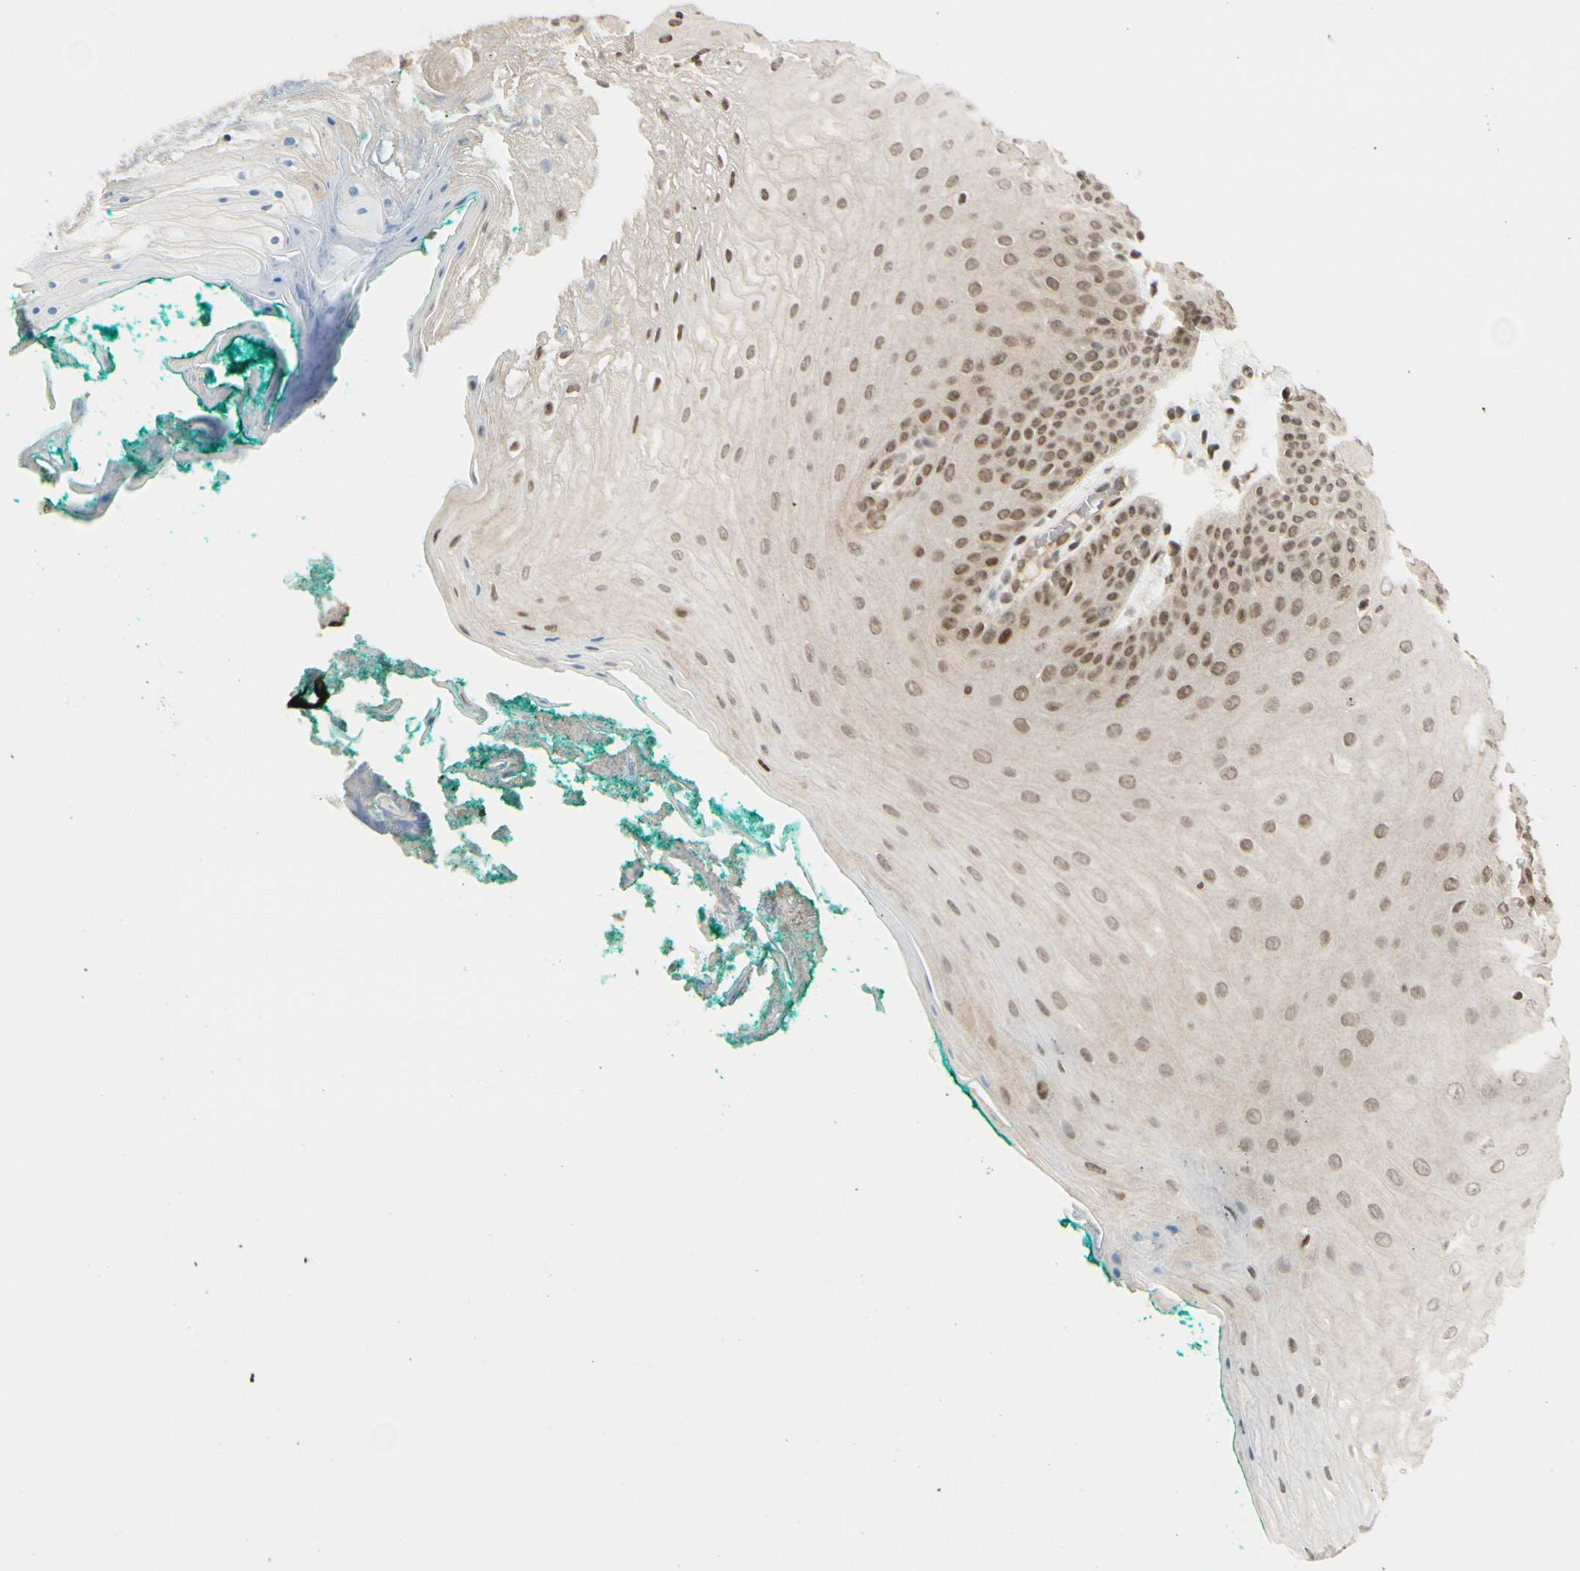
{"staining": {"intensity": "moderate", "quantity": "25%-75%", "location": "nuclear"}, "tissue": "oral mucosa", "cell_type": "Squamous epithelial cells", "image_type": "normal", "snomed": [{"axis": "morphology", "description": "Normal tissue, NOS"}, {"axis": "topography", "description": "Skeletal muscle"}, {"axis": "topography", "description": "Oral tissue"}], "caption": "Oral mucosa stained with IHC reveals moderate nuclear expression in approximately 25%-75% of squamous epithelial cells. (DAB (3,3'-diaminobenzidine) IHC with brightfield microscopy, high magnification).", "gene": "SUFU", "patient": {"sex": "male", "age": 58}}